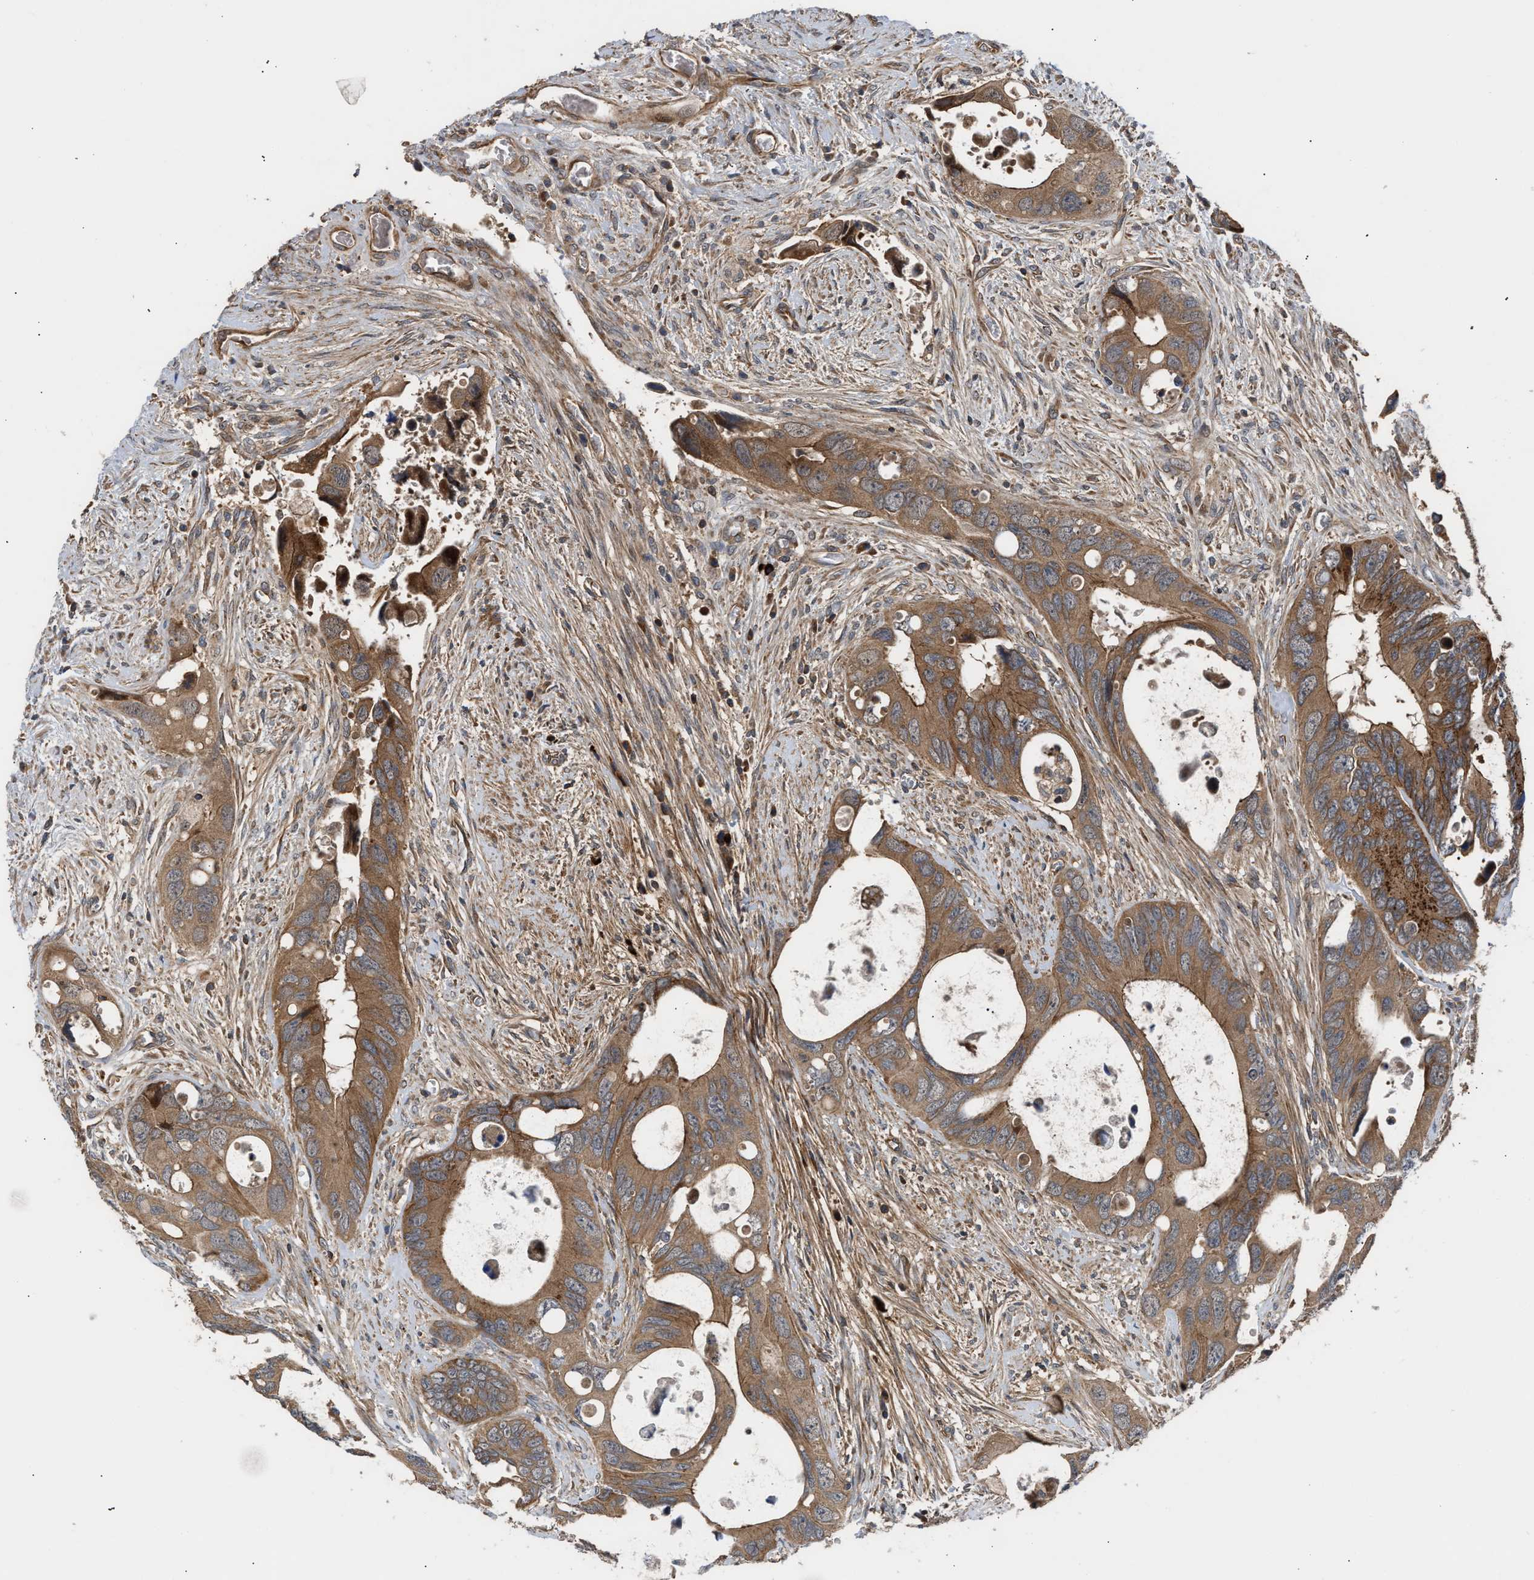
{"staining": {"intensity": "moderate", "quantity": ">75%", "location": "cytoplasmic/membranous"}, "tissue": "colorectal cancer", "cell_type": "Tumor cells", "image_type": "cancer", "snomed": [{"axis": "morphology", "description": "Adenocarcinoma, NOS"}, {"axis": "topography", "description": "Rectum"}], "caption": "A micrograph of adenocarcinoma (colorectal) stained for a protein shows moderate cytoplasmic/membranous brown staining in tumor cells. The staining was performed using DAB to visualize the protein expression in brown, while the nuclei were stained in blue with hematoxylin (Magnification: 20x).", "gene": "STAU1", "patient": {"sex": "male", "age": 70}}